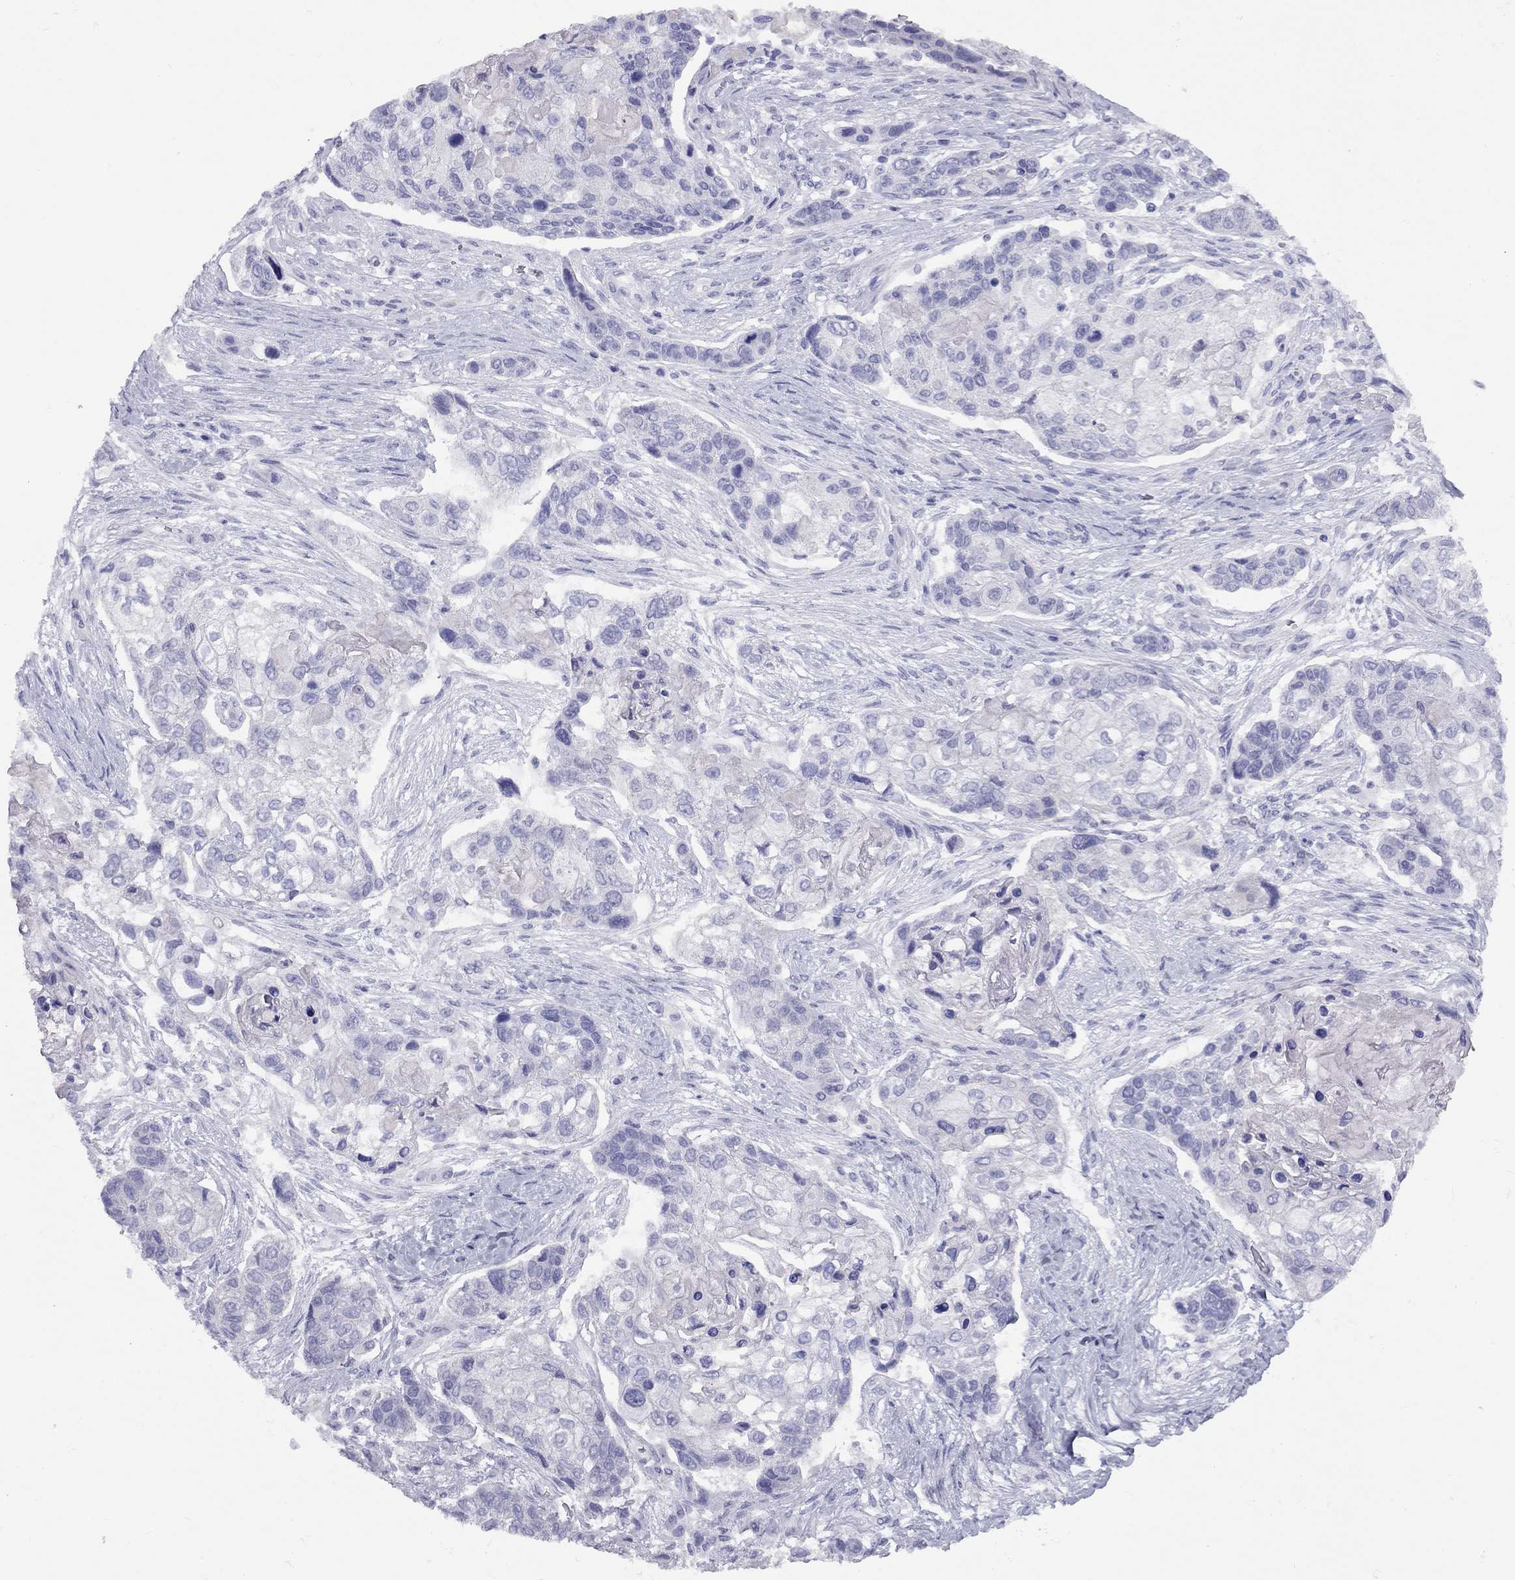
{"staining": {"intensity": "negative", "quantity": "none", "location": "none"}, "tissue": "lung cancer", "cell_type": "Tumor cells", "image_type": "cancer", "snomed": [{"axis": "morphology", "description": "Squamous cell carcinoma, NOS"}, {"axis": "topography", "description": "Lung"}], "caption": "Histopathology image shows no significant protein staining in tumor cells of squamous cell carcinoma (lung).", "gene": "FSCN3", "patient": {"sex": "male", "age": 69}}